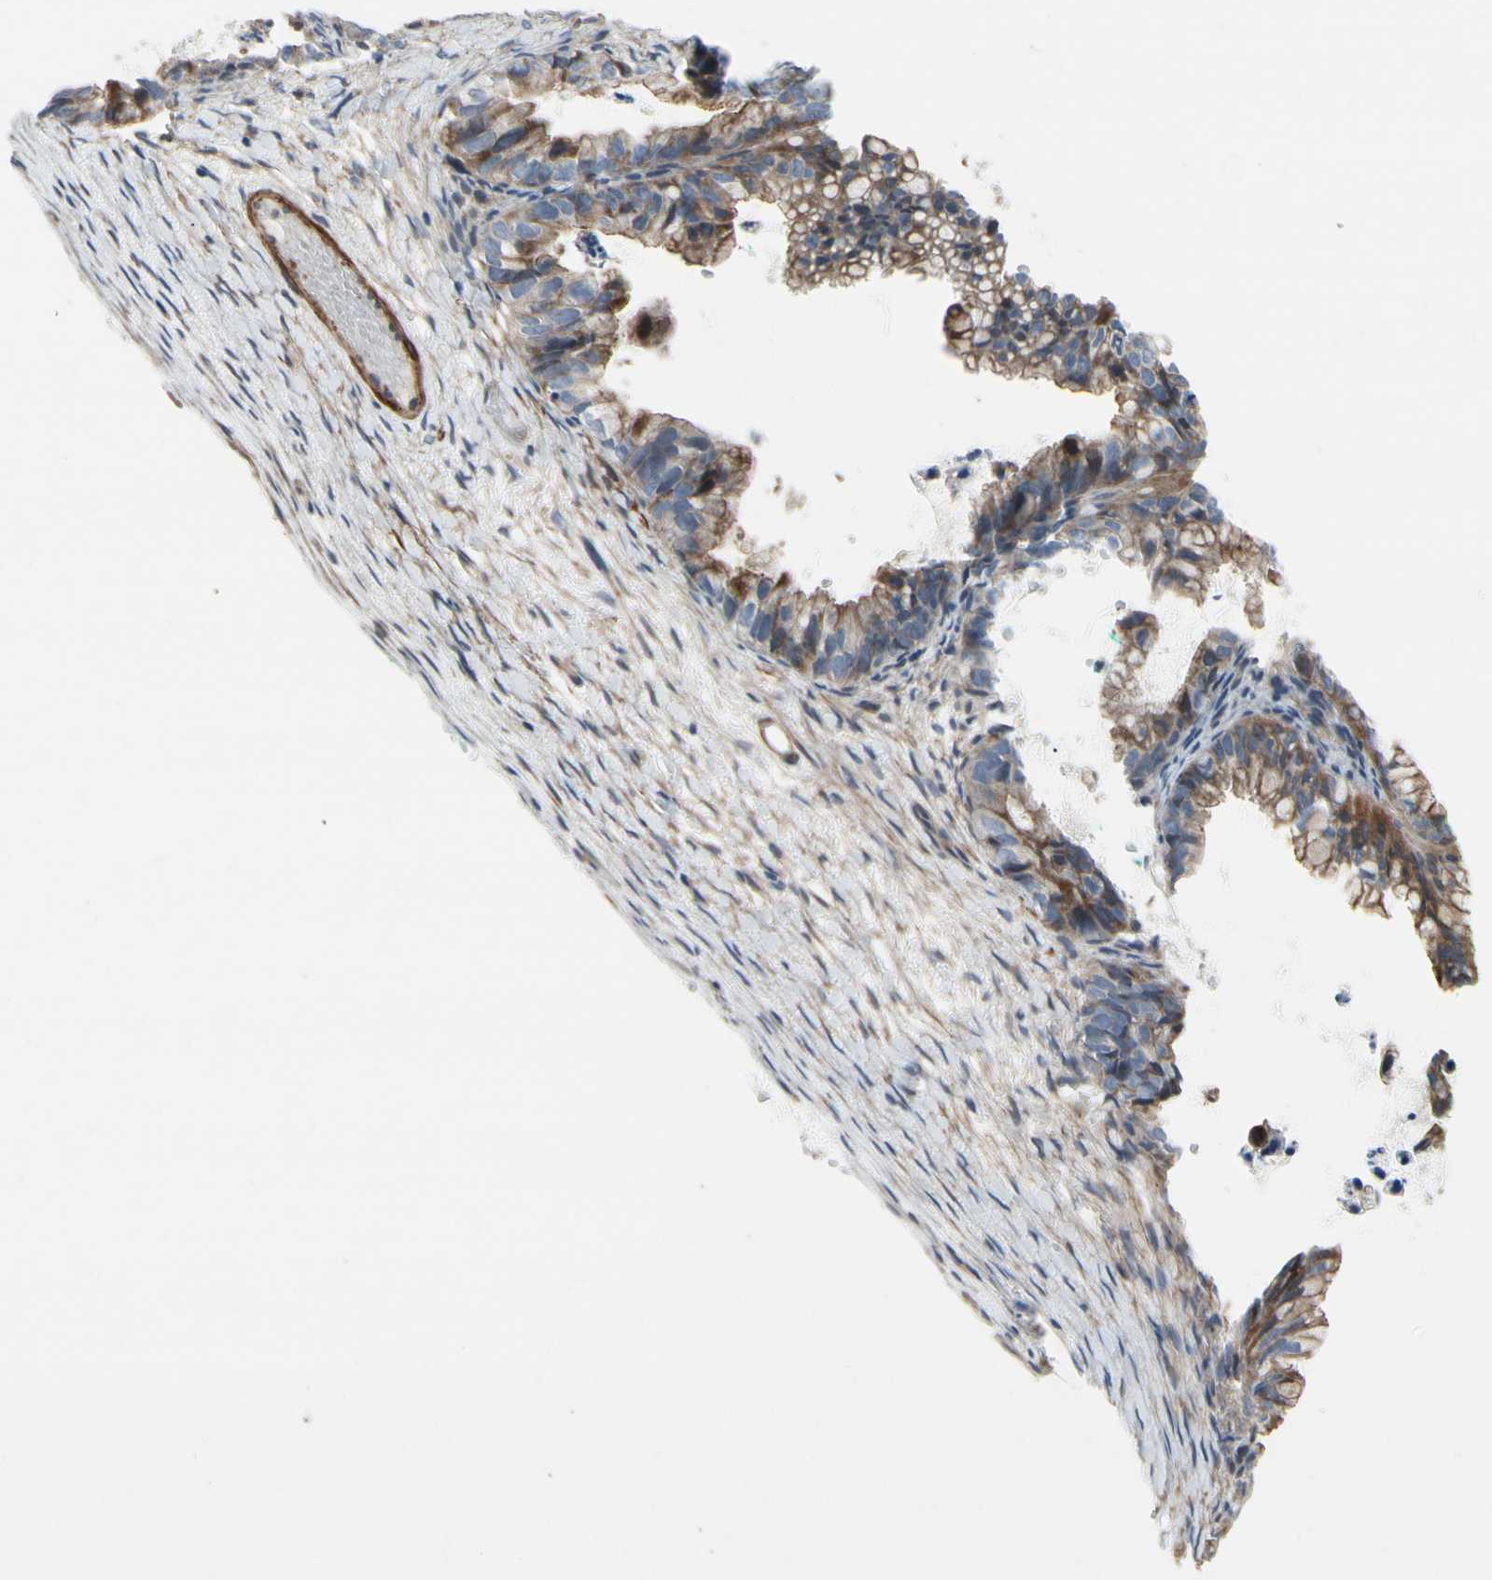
{"staining": {"intensity": "moderate", "quantity": ">75%", "location": "cytoplasmic/membranous"}, "tissue": "ovarian cancer", "cell_type": "Tumor cells", "image_type": "cancer", "snomed": [{"axis": "morphology", "description": "Cystadenocarcinoma, mucinous, NOS"}, {"axis": "topography", "description": "Ovary"}], "caption": "Immunohistochemistry (IHC) micrograph of ovarian cancer (mucinous cystadenocarcinoma) stained for a protein (brown), which exhibits medium levels of moderate cytoplasmic/membranous staining in approximately >75% of tumor cells.", "gene": "TPM1", "patient": {"sex": "female", "age": 36}}